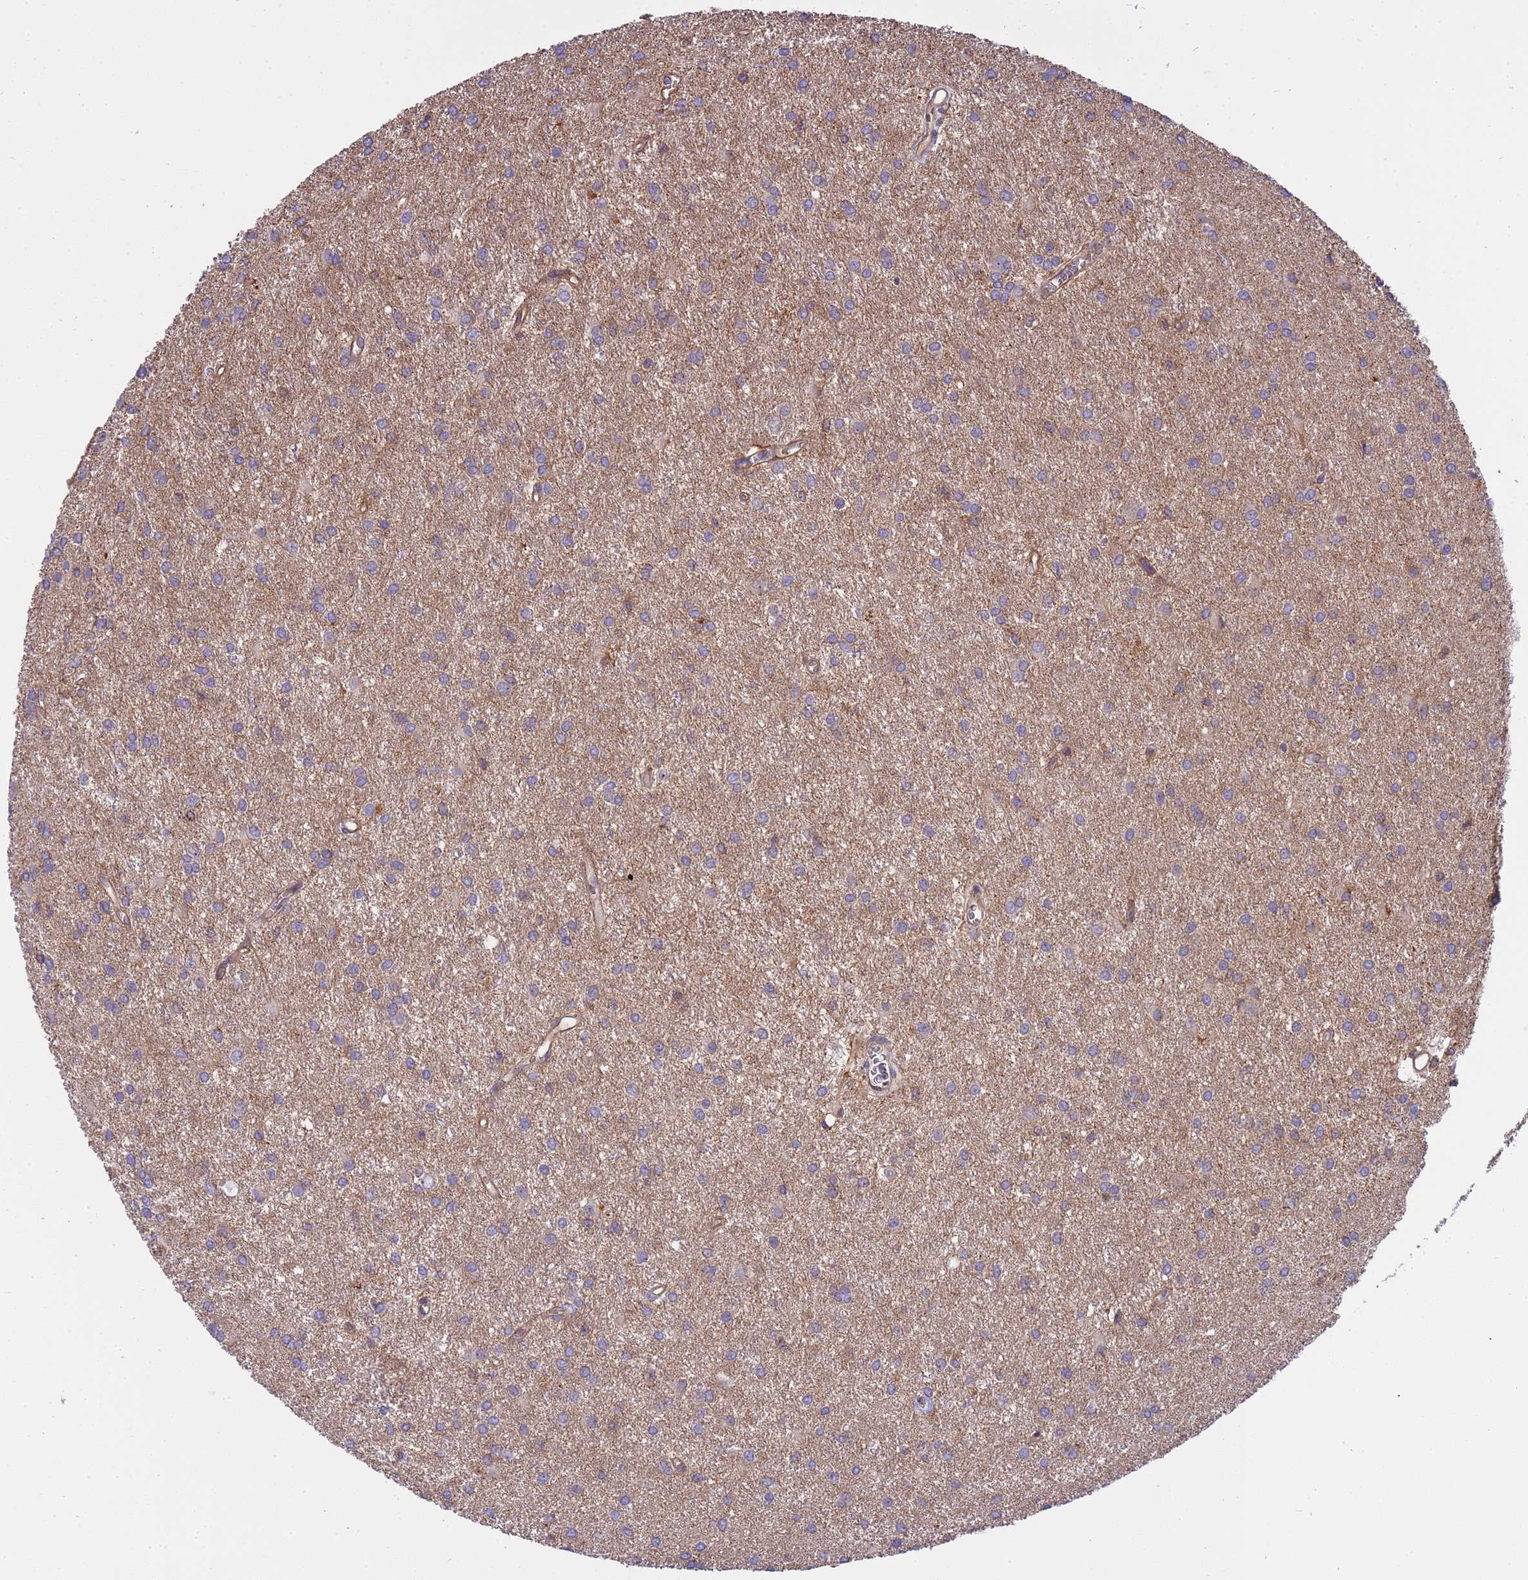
{"staining": {"intensity": "weak", "quantity": "<25%", "location": "cytoplasmic/membranous"}, "tissue": "glioma", "cell_type": "Tumor cells", "image_type": "cancer", "snomed": [{"axis": "morphology", "description": "Glioma, malignant, High grade"}, {"axis": "topography", "description": "Brain"}], "caption": "Glioma was stained to show a protein in brown. There is no significant staining in tumor cells.", "gene": "SMCO3", "patient": {"sex": "female", "age": 50}}